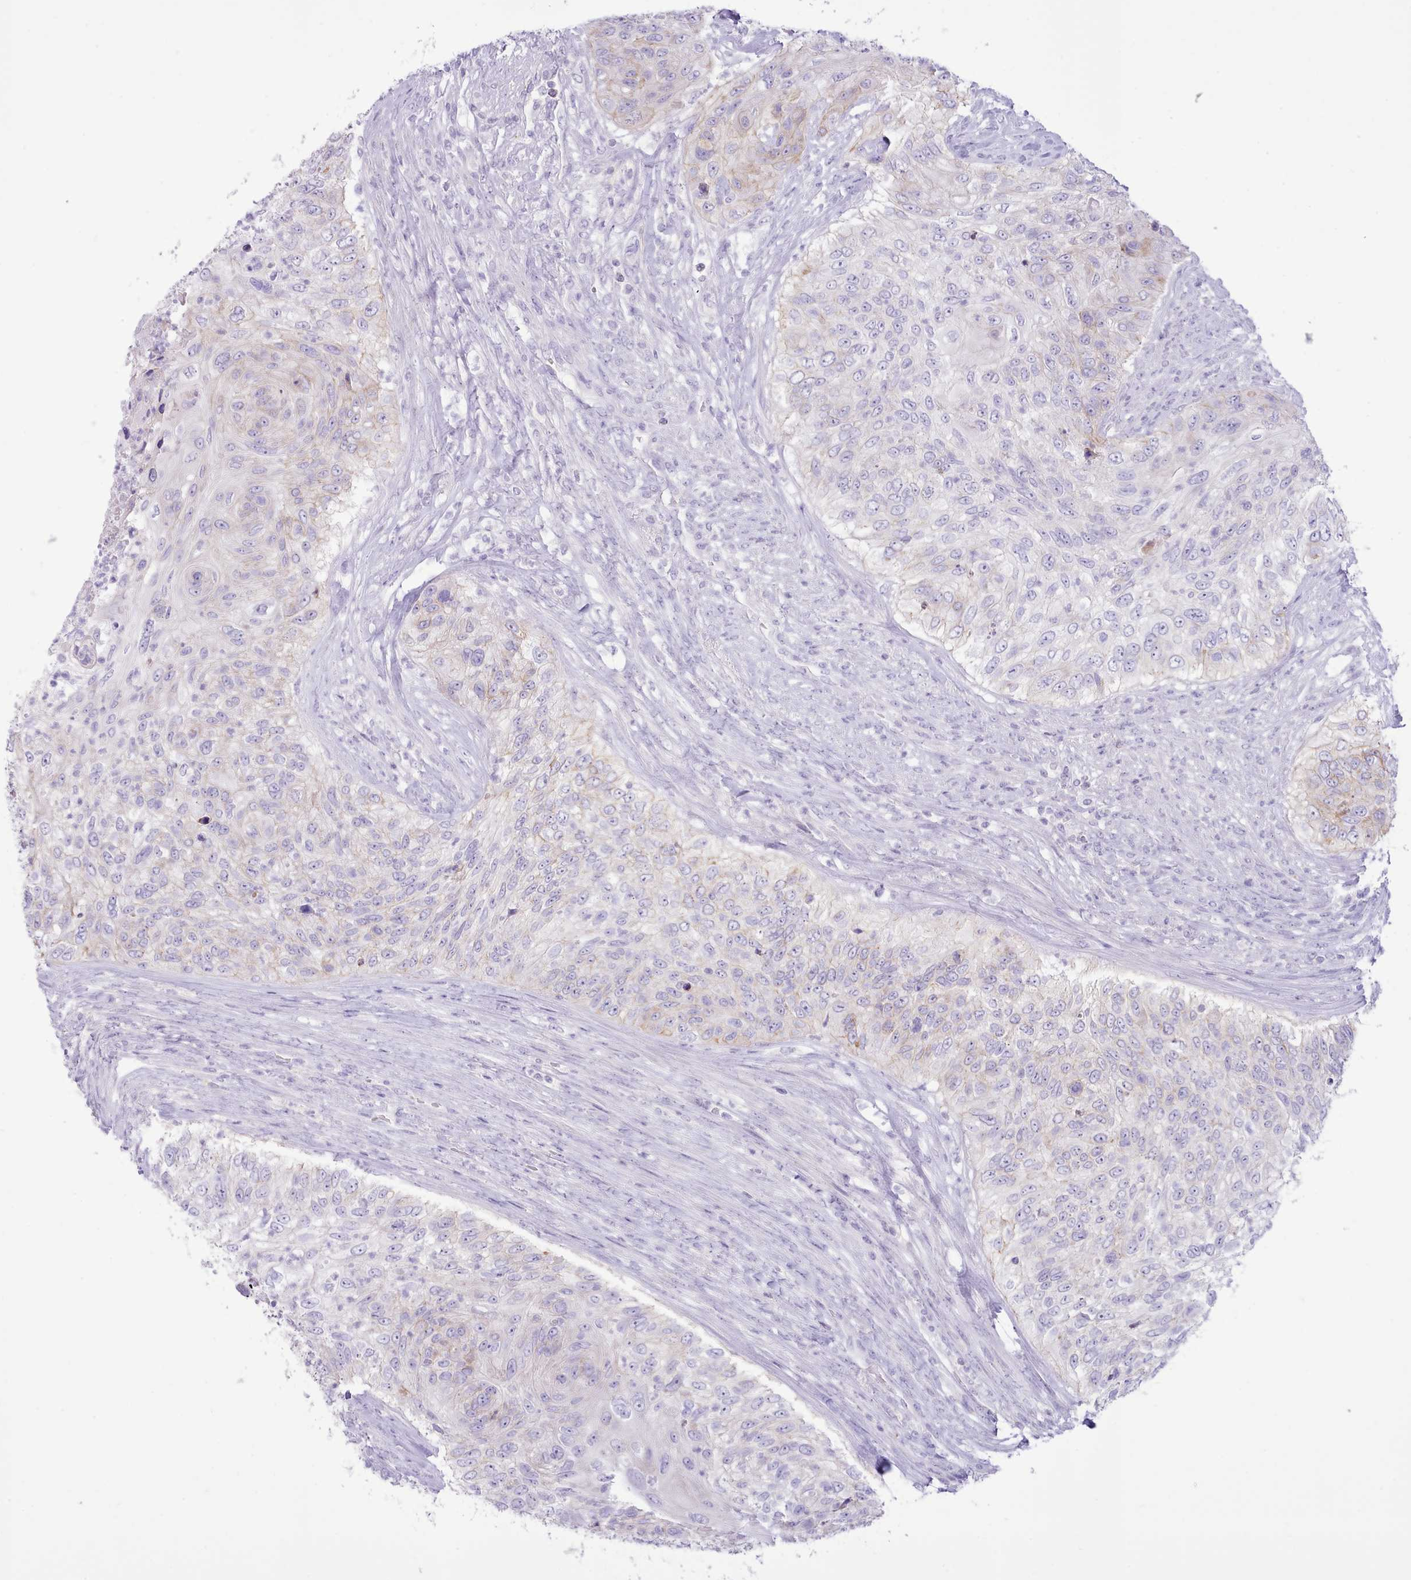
{"staining": {"intensity": "negative", "quantity": "none", "location": "none"}, "tissue": "urothelial cancer", "cell_type": "Tumor cells", "image_type": "cancer", "snomed": [{"axis": "morphology", "description": "Urothelial carcinoma, High grade"}, {"axis": "topography", "description": "Urinary bladder"}], "caption": "Protein analysis of urothelial carcinoma (high-grade) shows no significant positivity in tumor cells. (DAB immunohistochemistry (IHC) with hematoxylin counter stain).", "gene": "MDFI", "patient": {"sex": "female", "age": 60}}